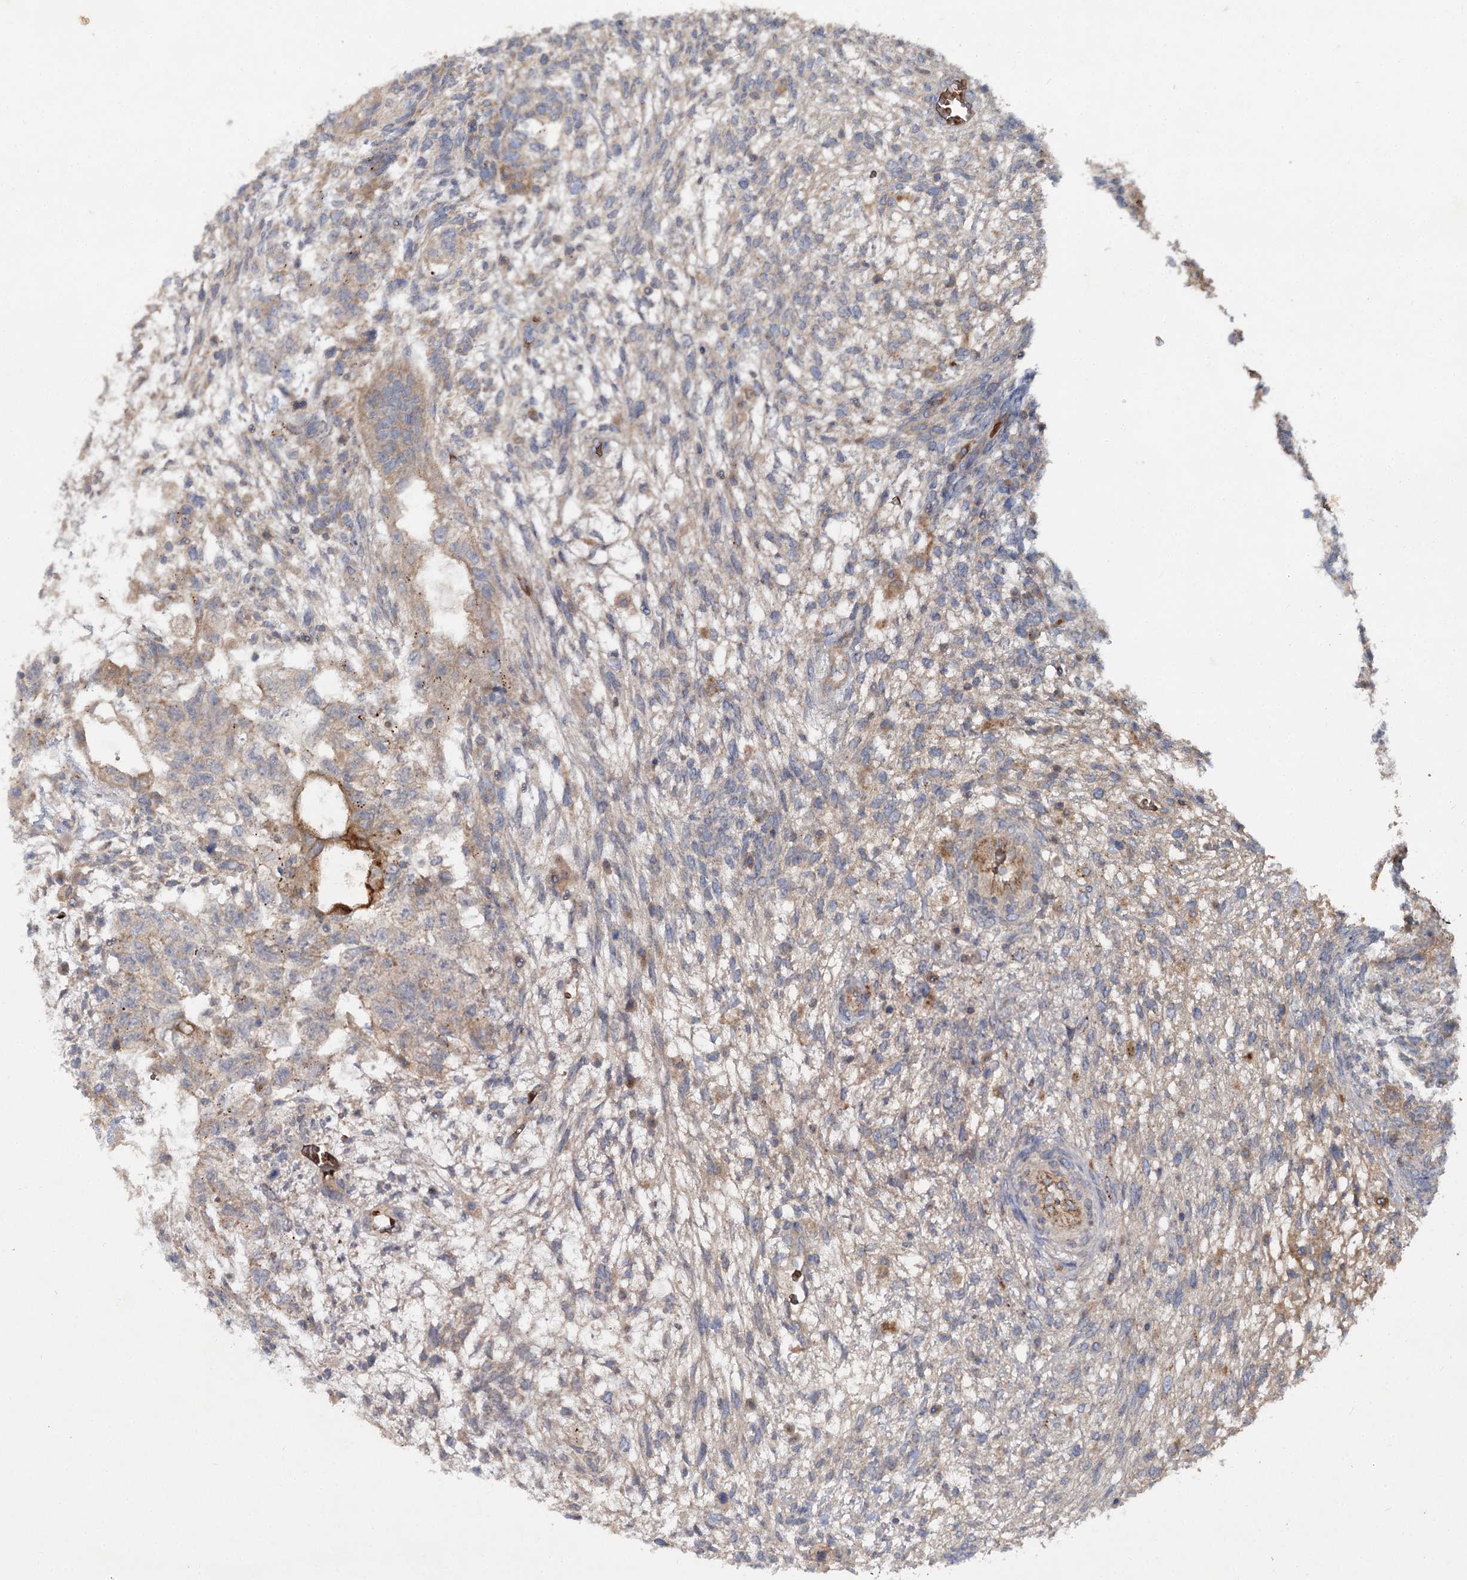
{"staining": {"intensity": "weak", "quantity": ">75%", "location": "cytoplasmic/membranous"}, "tissue": "testis cancer", "cell_type": "Tumor cells", "image_type": "cancer", "snomed": [{"axis": "morphology", "description": "Normal tissue, NOS"}, {"axis": "morphology", "description": "Carcinoma, Embryonal, NOS"}, {"axis": "topography", "description": "Testis"}], "caption": "Testis embryonal carcinoma stained with DAB immunohistochemistry demonstrates low levels of weak cytoplasmic/membranous positivity in about >75% of tumor cells.", "gene": "KIAA0825", "patient": {"sex": "male", "age": 36}}